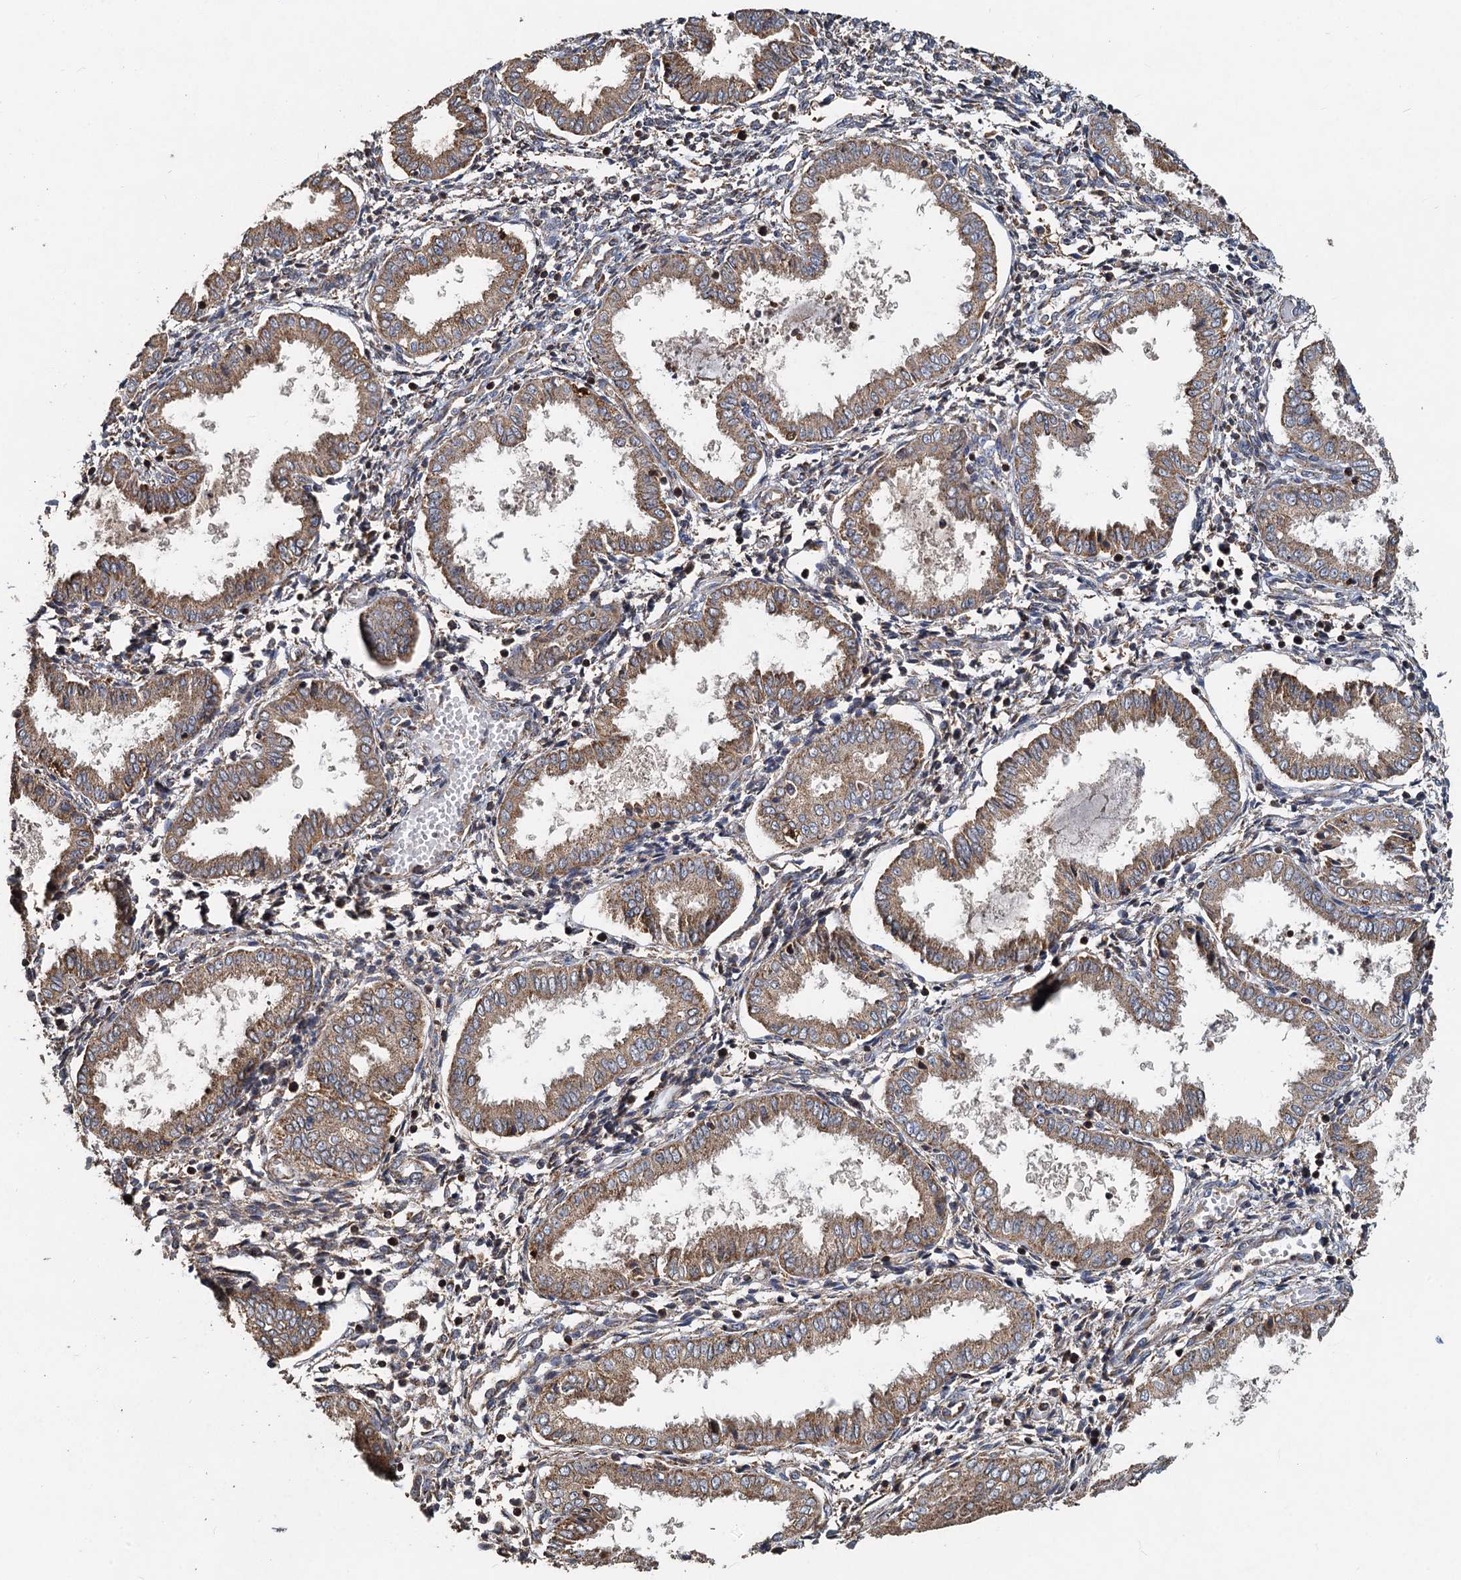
{"staining": {"intensity": "moderate", "quantity": "25%-75%", "location": "cytoplasmic/membranous"}, "tissue": "endometrium", "cell_type": "Cells in endometrial stroma", "image_type": "normal", "snomed": [{"axis": "morphology", "description": "Normal tissue, NOS"}, {"axis": "topography", "description": "Endometrium"}], "caption": "Immunohistochemistry (IHC) image of unremarkable human endometrium stained for a protein (brown), which reveals medium levels of moderate cytoplasmic/membranous positivity in approximately 25%-75% of cells in endometrial stroma.", "gene": "SDS", "patient": {"sex": "female", "age": 33}}